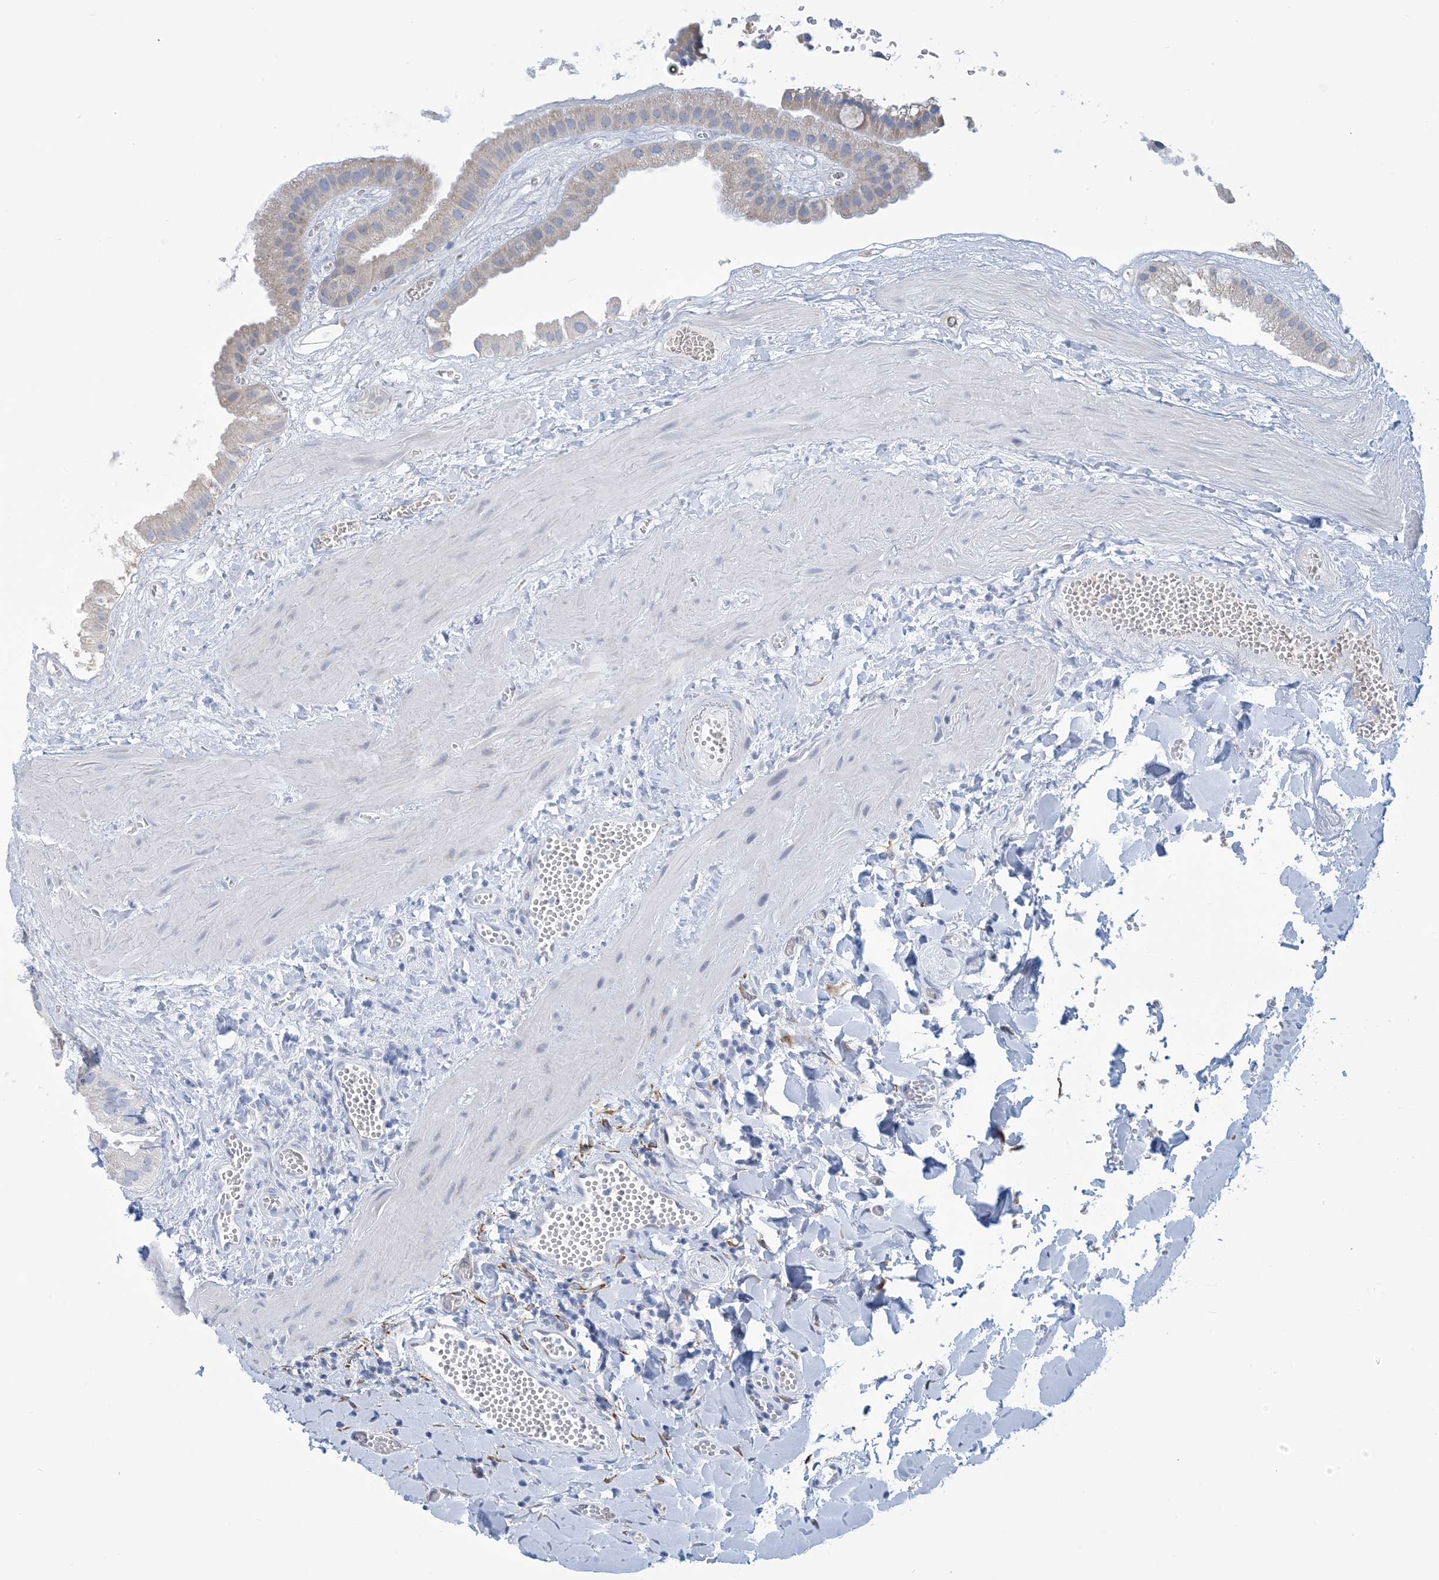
{"staining": {"intensity": "negative", "quantity": "none", "location": "none"}, "tissue": "gallbladder", "cell_type": "Glandular cells", "image_type": "normal", "snomed": [{"axis": "morphology", "description": "Normal tissue, NOS"}, {"axis": "topography", "description": "Gallbladder"}], "caption": "Immunohistochemical staining of benign gallbladder displays no significant expression in glandular cells.", "gene": "CCDC14", "patient": {"sex": "male", "age": 55}}